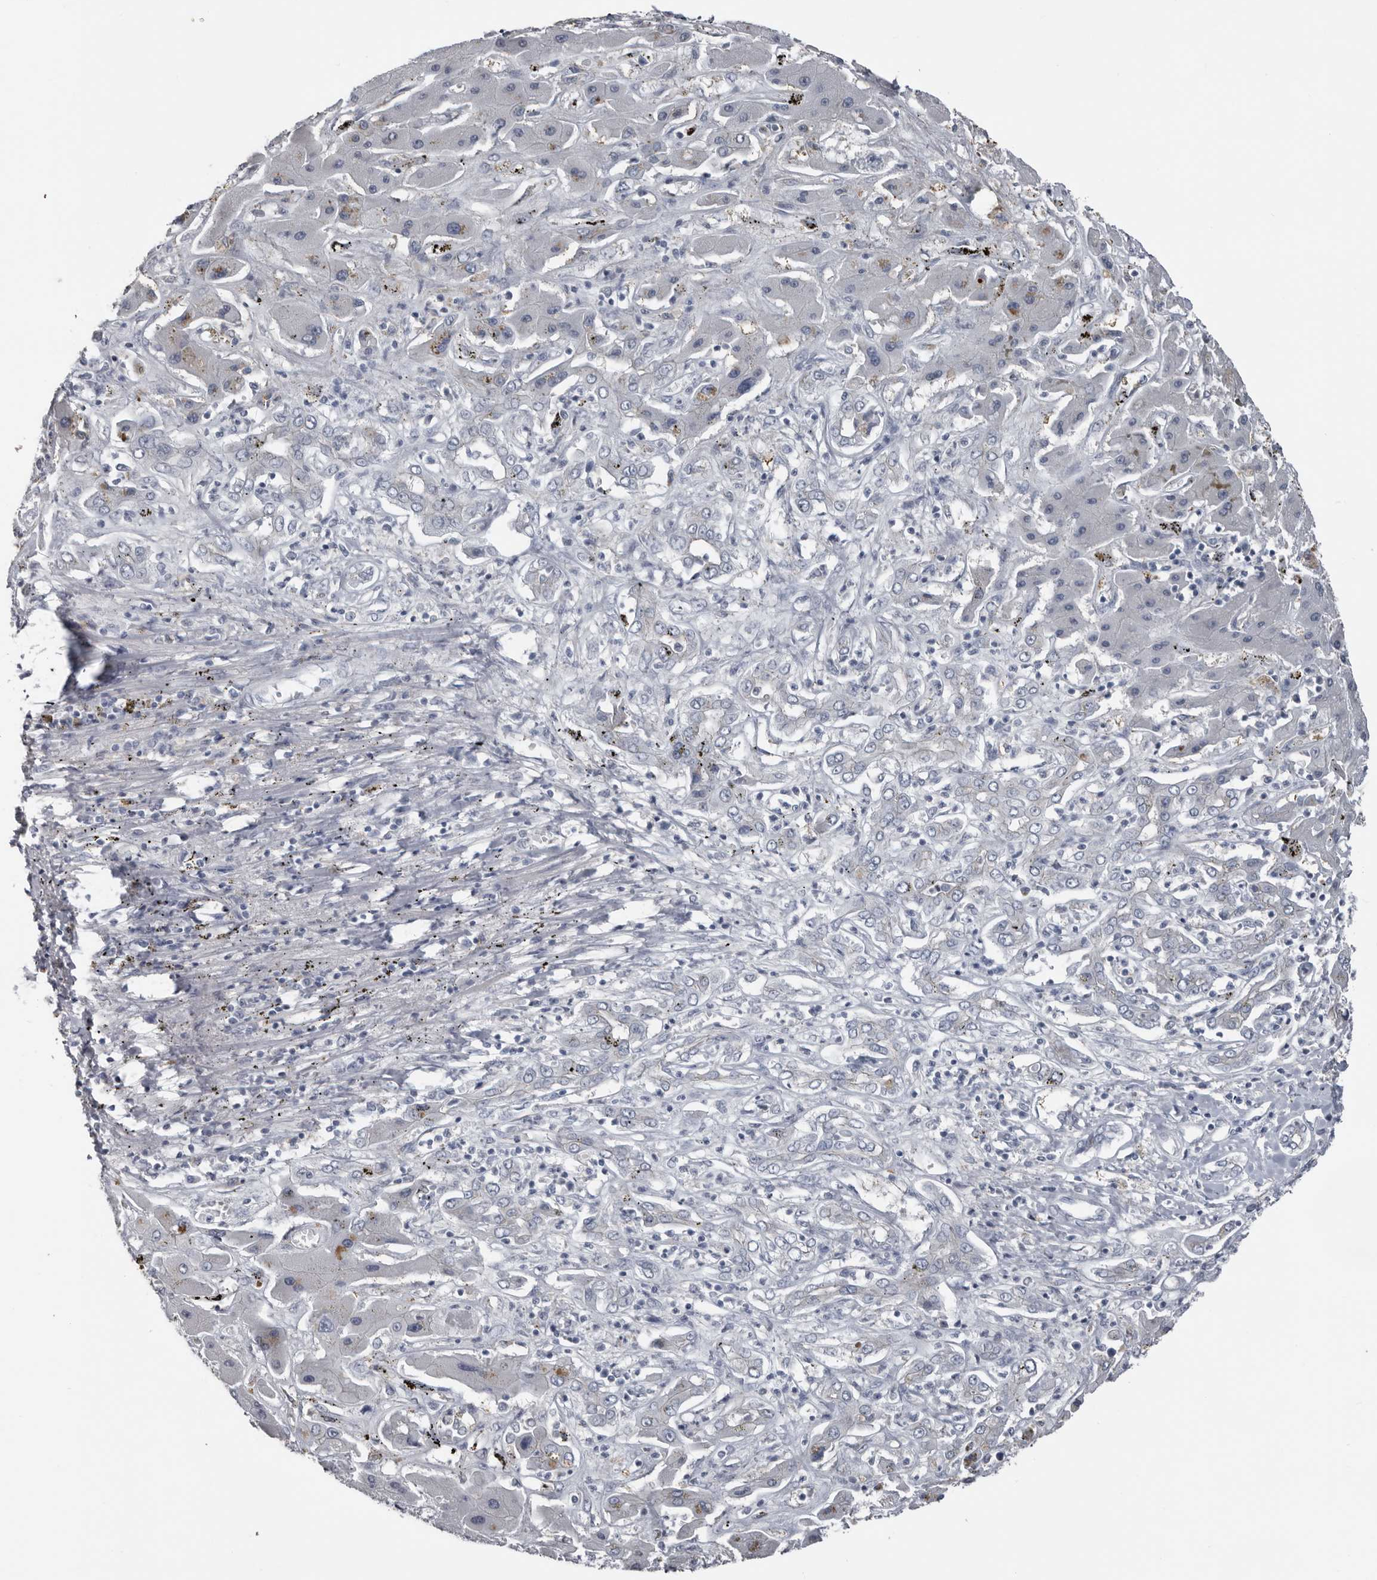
{"staining": {"intensity": "negative", "quantity": "none", "location": "none"}, "tissue": "liver cancer", "cell_type": "Tumor cells", "image_type": "cancer", "snomed": [{"axis": "morphology", "description": "Cholangiocarcinoma"}, {"axis": "topography", "description": "Liver"}], "caption": "This is a histopathology image of IHC staining of liver cholangiocarcinoma, which shows no positivity in tumor cells.", "gene": "FABP7", "patient": {"sex": "male", "age": 67}}